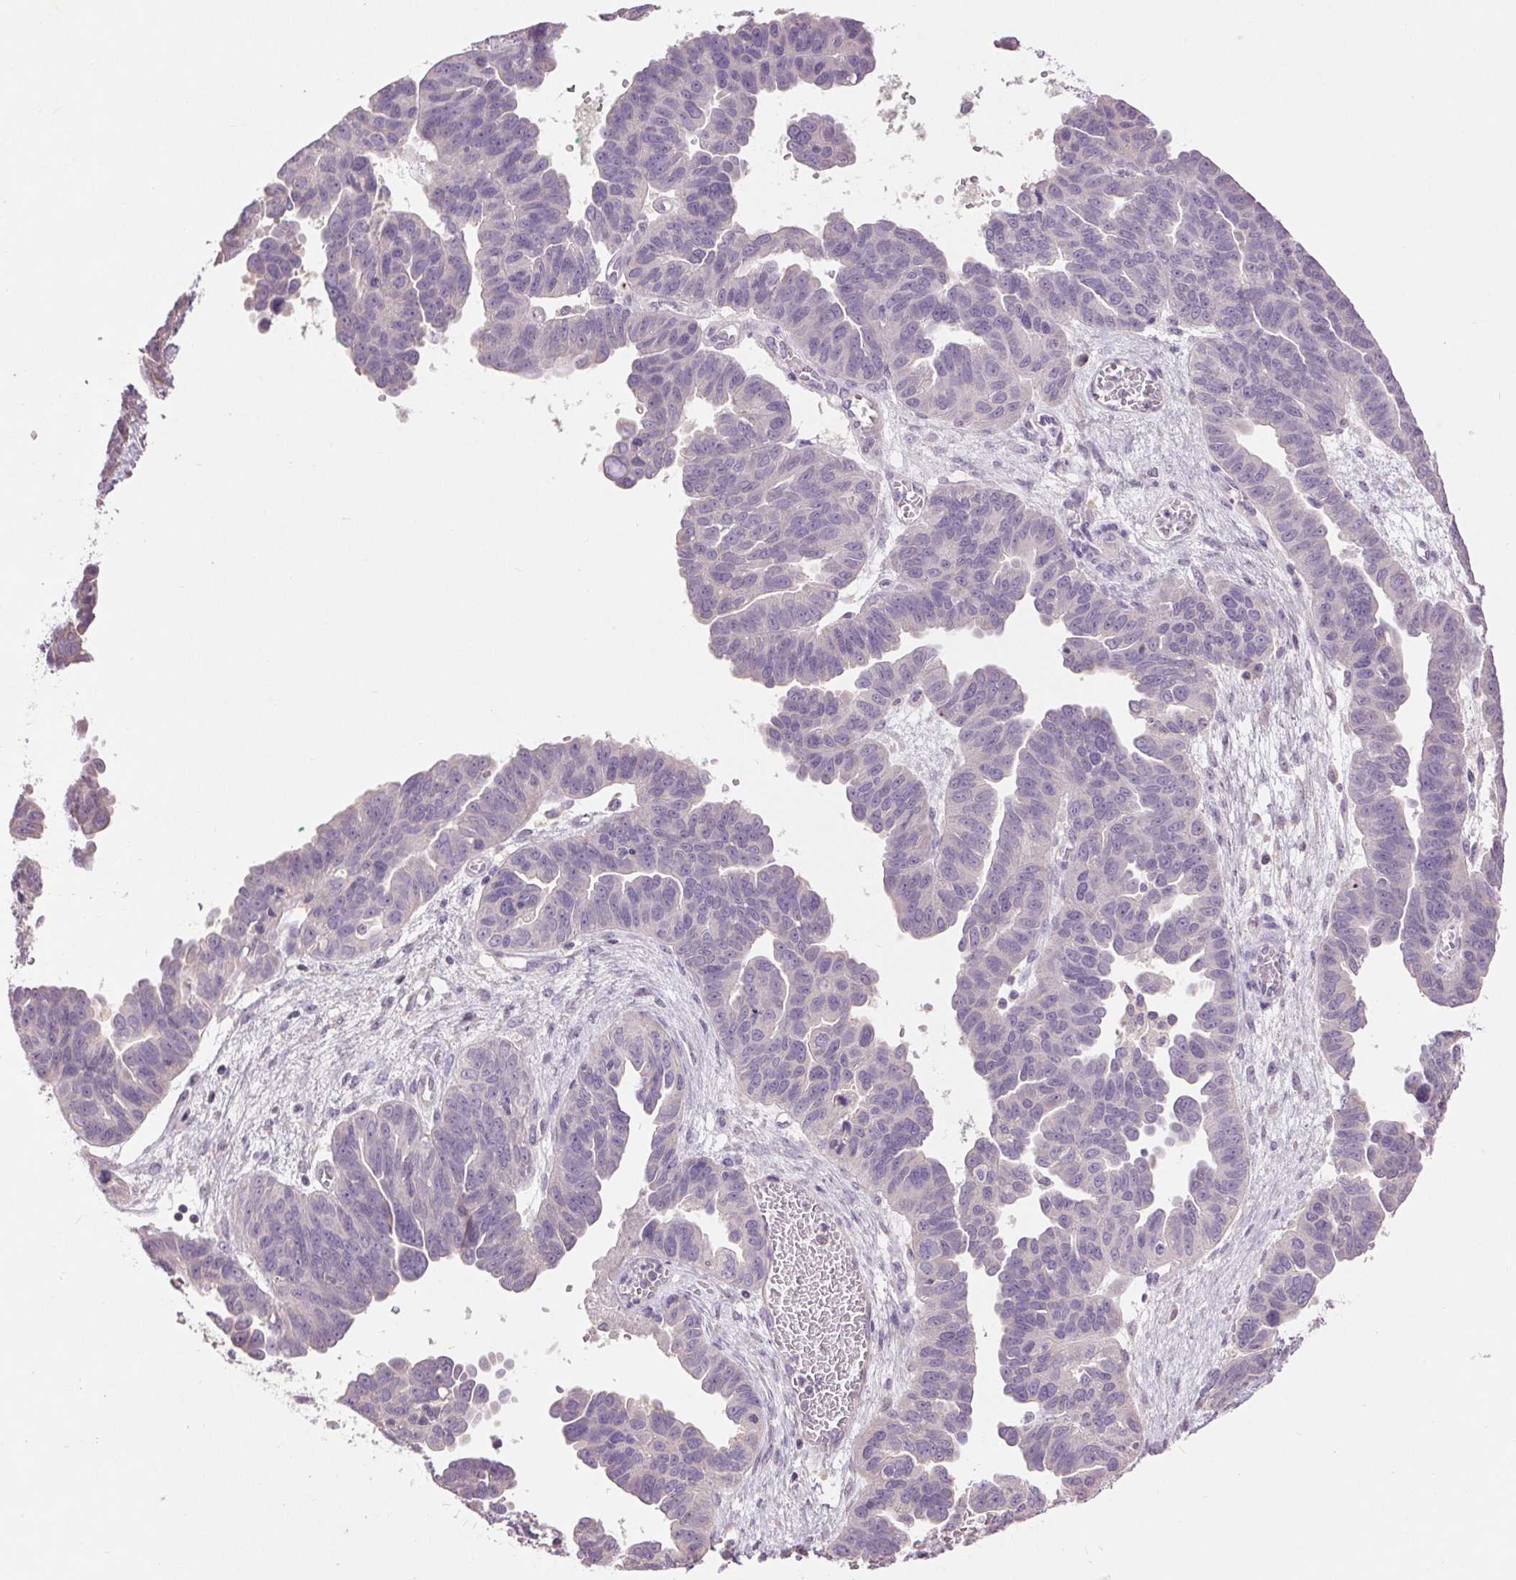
{"staining": {"intensity": "negative", "quantity": "none", "location": "none"}, "tissue": "ovarian cancer", "cell_type": "Tumor cells", "image_type": "cancer", "snomed": [{"axis": "morphology", "description": "Cystadenocarcinoma, serous, NOS"}, {"axis": "topography", "description": "Ovary"}], "caption": "Tumor cells show no significant protein staining in ovarian cancer. Brightfield microscopy of IHC stained with DAB (brown) and hematoxylin (blue), captured at high magnification.", "gene": "FXYD4", "patient": {"sex": "female", "age": 64}}